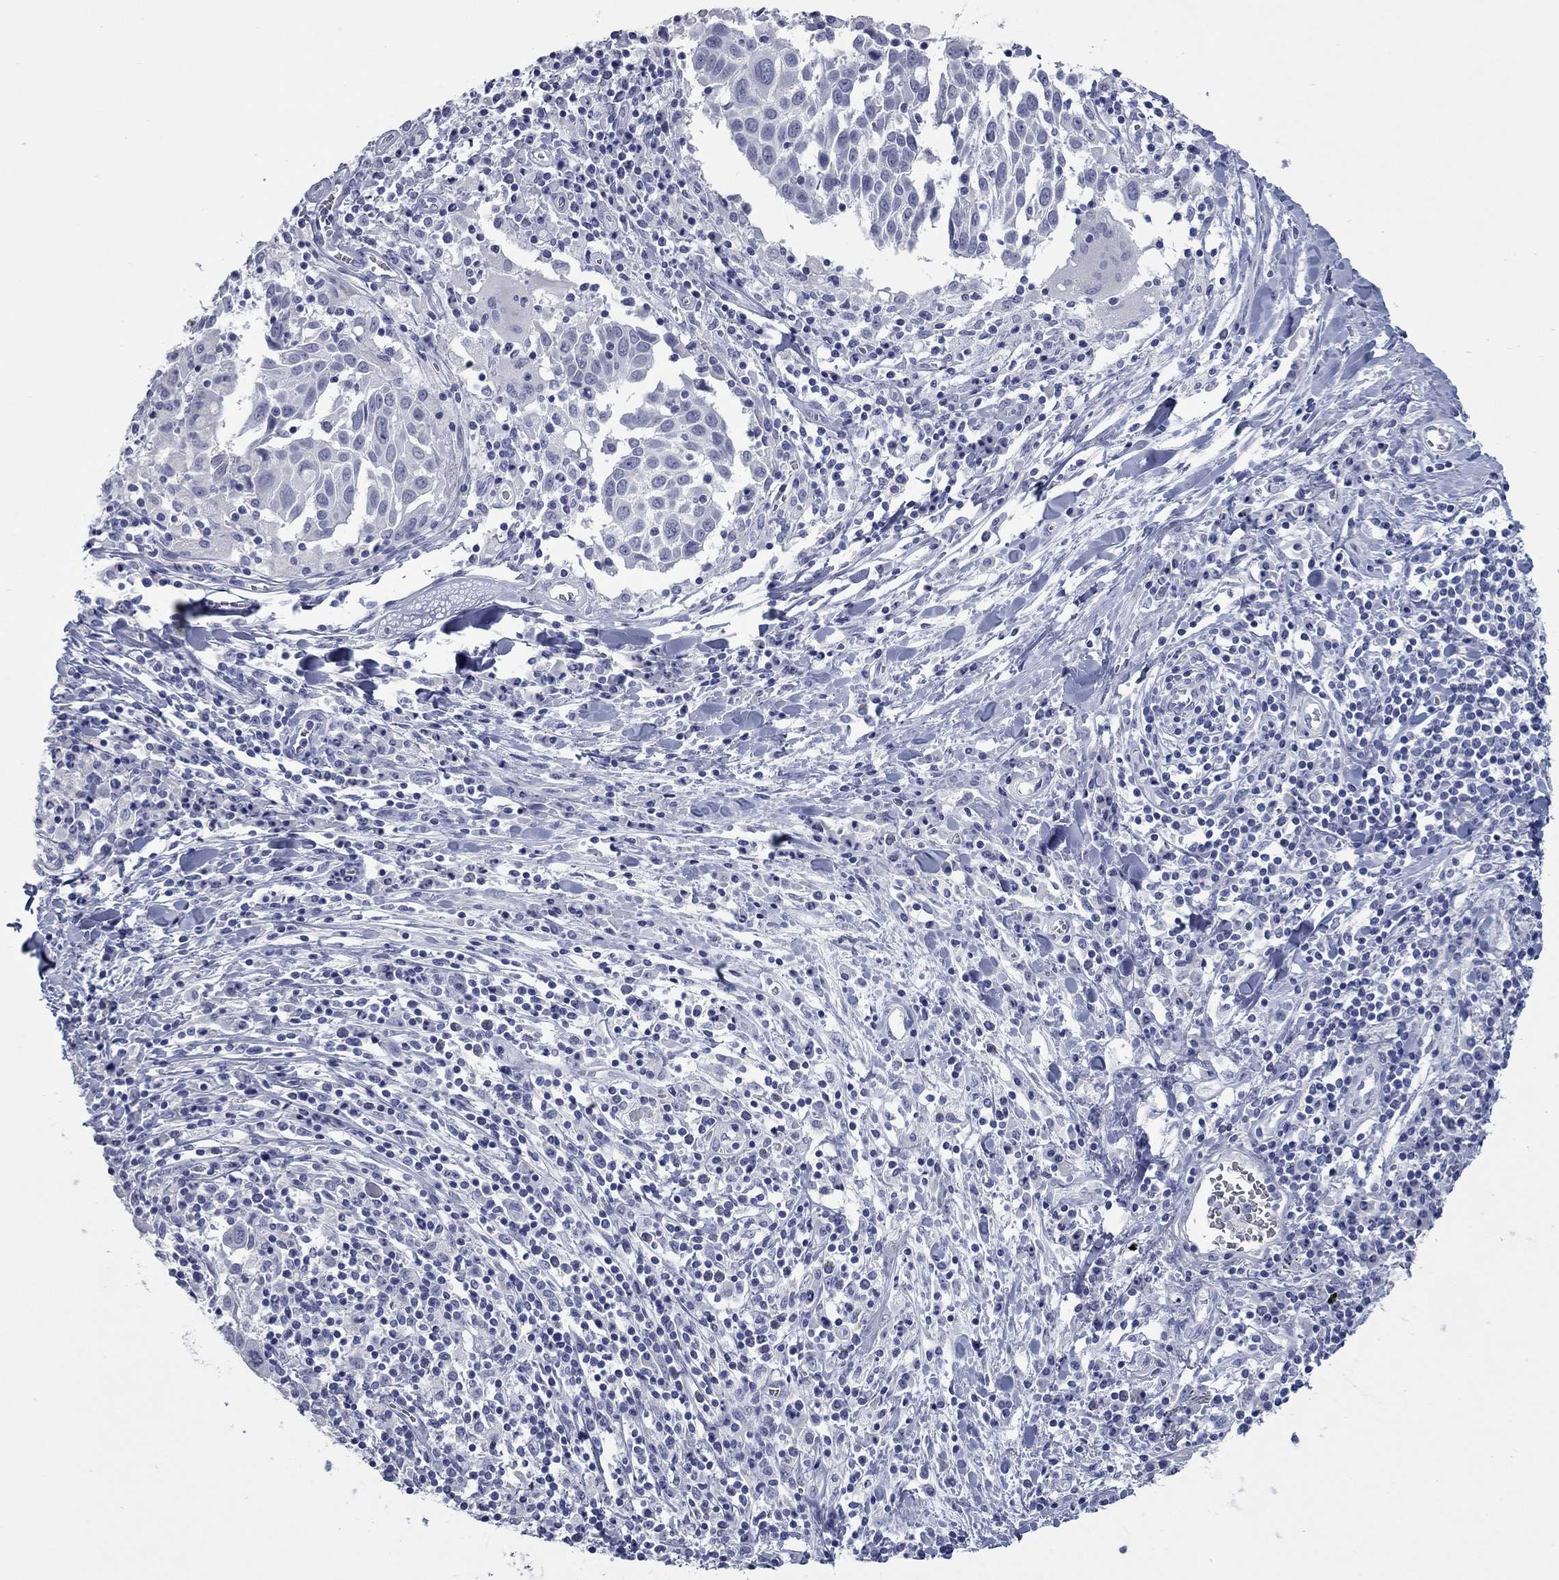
{"staining": {"intensity": "negative", "quantity": "none", "location": "none"}, "tissue": "lung cancer", "cell_type": "Tumor cells", "image_type": "cancer", "snomed": [{"axis": "morphology", "description": "Squamous cell carcinoma, NOS"}, {"axis": "topography", "description": "Lung"}], "caption": "Tumor cells show no significant protein positivity in squamous cell carcinoma (lung).", "gene": "KIRREL2", "patient": {"sex": "male", "age": 57}}